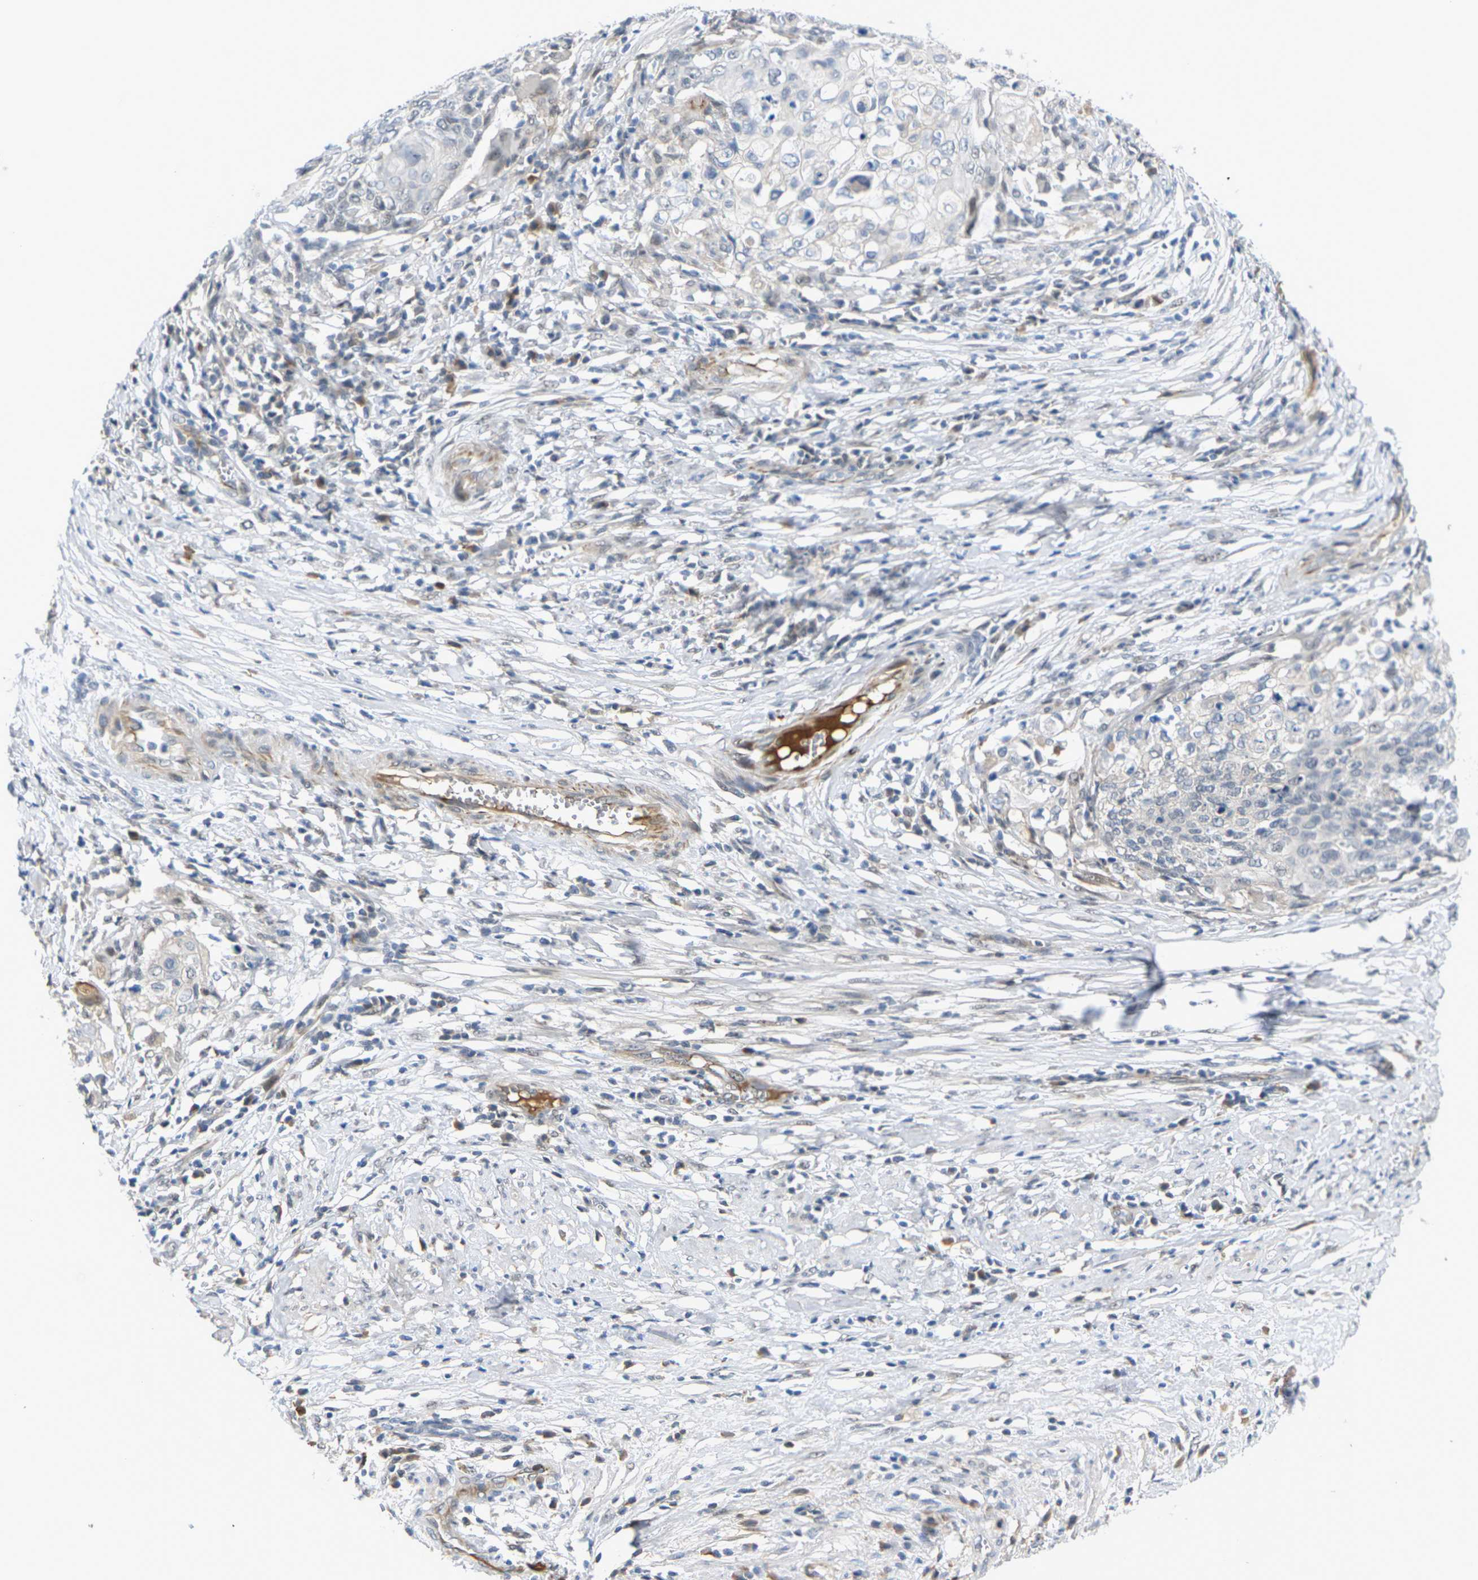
{"staining": {"intensity": "negative", "quantity": "none", "location": "none"}, "tissue": "cervical cancer", "cell_type": "Tumor cells", "image_type": "cancer", "snomed": [{"axis": "morphology", "description": "Squamous cell carcinoma, NOS"}, {"axis": "topography", "description": "Cervix"}], "caption": "The micrograph shows no staining of tumor cells in squamous cell carcinoma (cervical). (IHC, brightfield microscopy, high magnification).", "gene": "PKP2", "patient": {"sex": "female", "age": 39}}